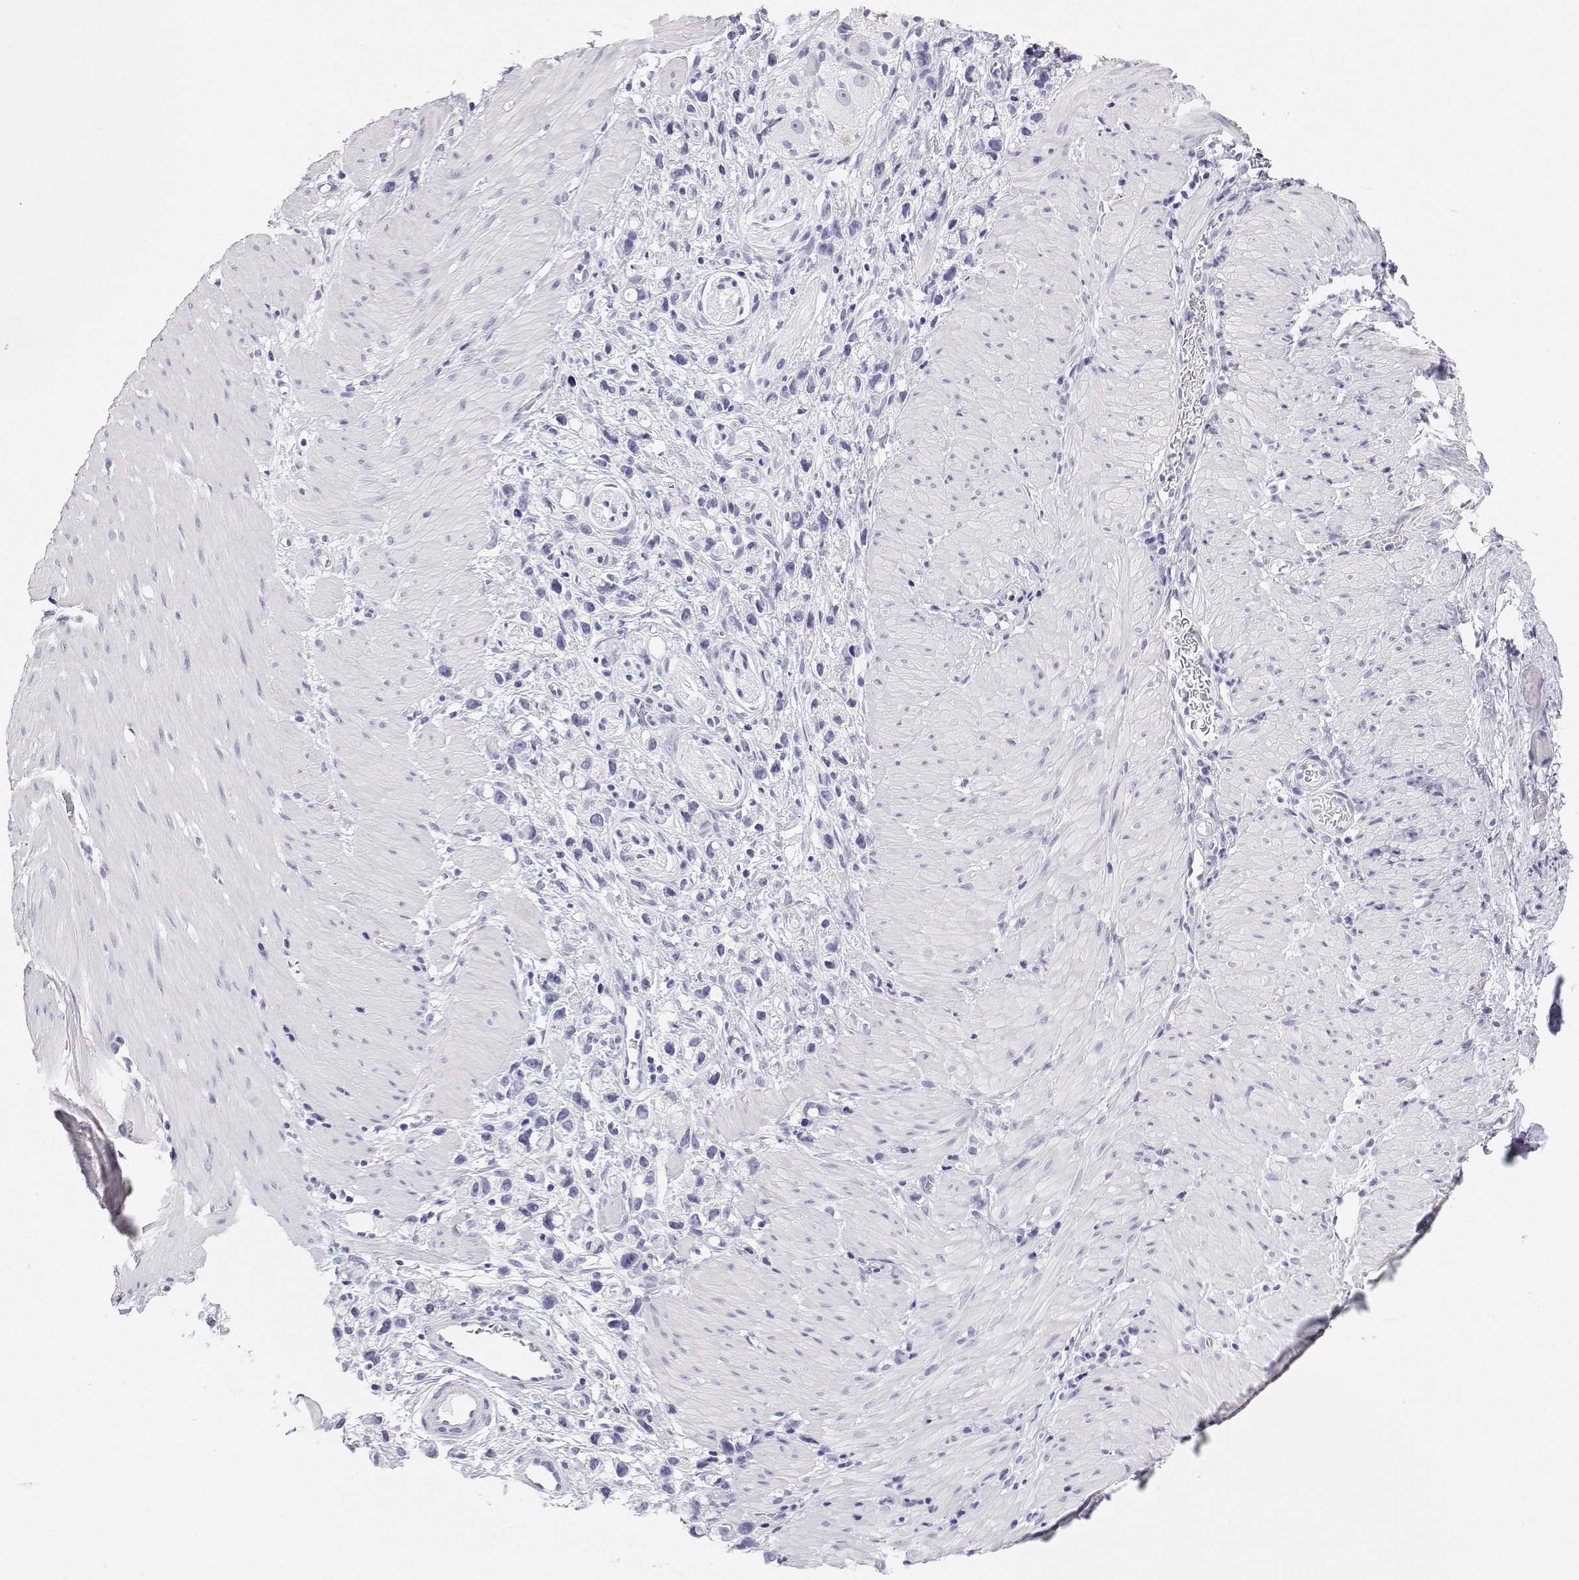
{"staining": {"intensity": "negative", "quantity": "none", "location": "none"}, "tissue": "stomach cancer", "cell_type": "Tumor cells", "image_type": "cancer", "snomed": [{"axis": "morphology", "description": "Adenocarcinoma, NOS"}, {"axis": "topography", "description": "Stomach"}], "caption": "Immunohistochemistry (IHC) of stomach cancer (adenocarcinoma) exhibits no staining in tumor cells. (DAB IHC, high magnification).", "gene": "BHMT", "patient": {"sex": "female", "age": 59}}